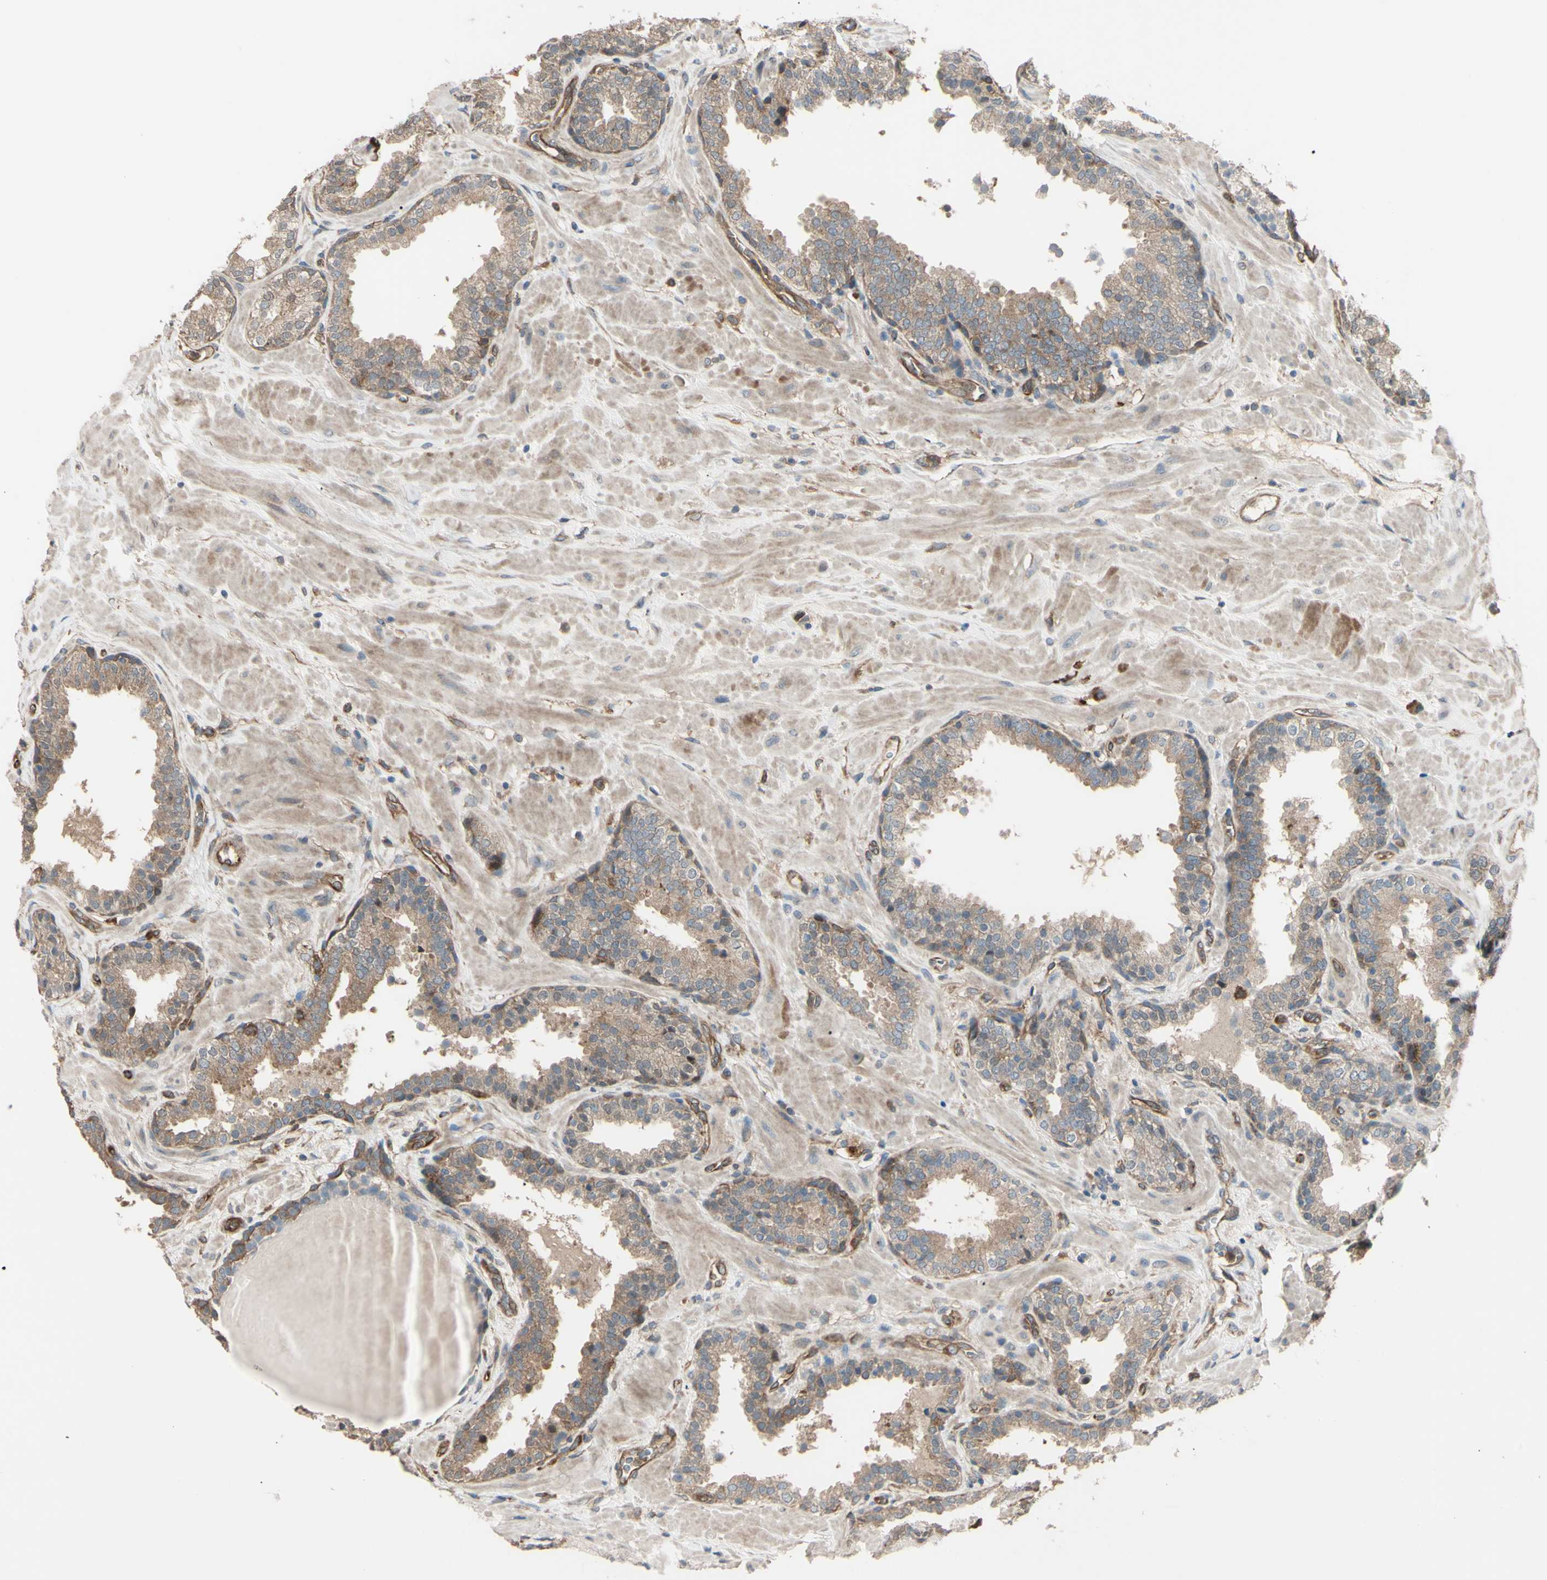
{"staining": {"intensity": "moderate", "quantity": ">75%", "location": "cytoplasmic/membranous"}, "tissue": "prostate", "cell_type": "Glandular cells", "image_type": "normal", "snomed": [{"axis": "morphology", "description": "Normal tissue, NOS"}, {"axis": "topography", "description": "Prostate"}], "caption": "This photomicrograph shows immunohistochemistry staining of normal prostate, with medium moderate cytoplasmic/membranous positivity in about >75% of glandular cells.", "gene": "PTPN12", "patient": {"sex": "male", "age": 51}}